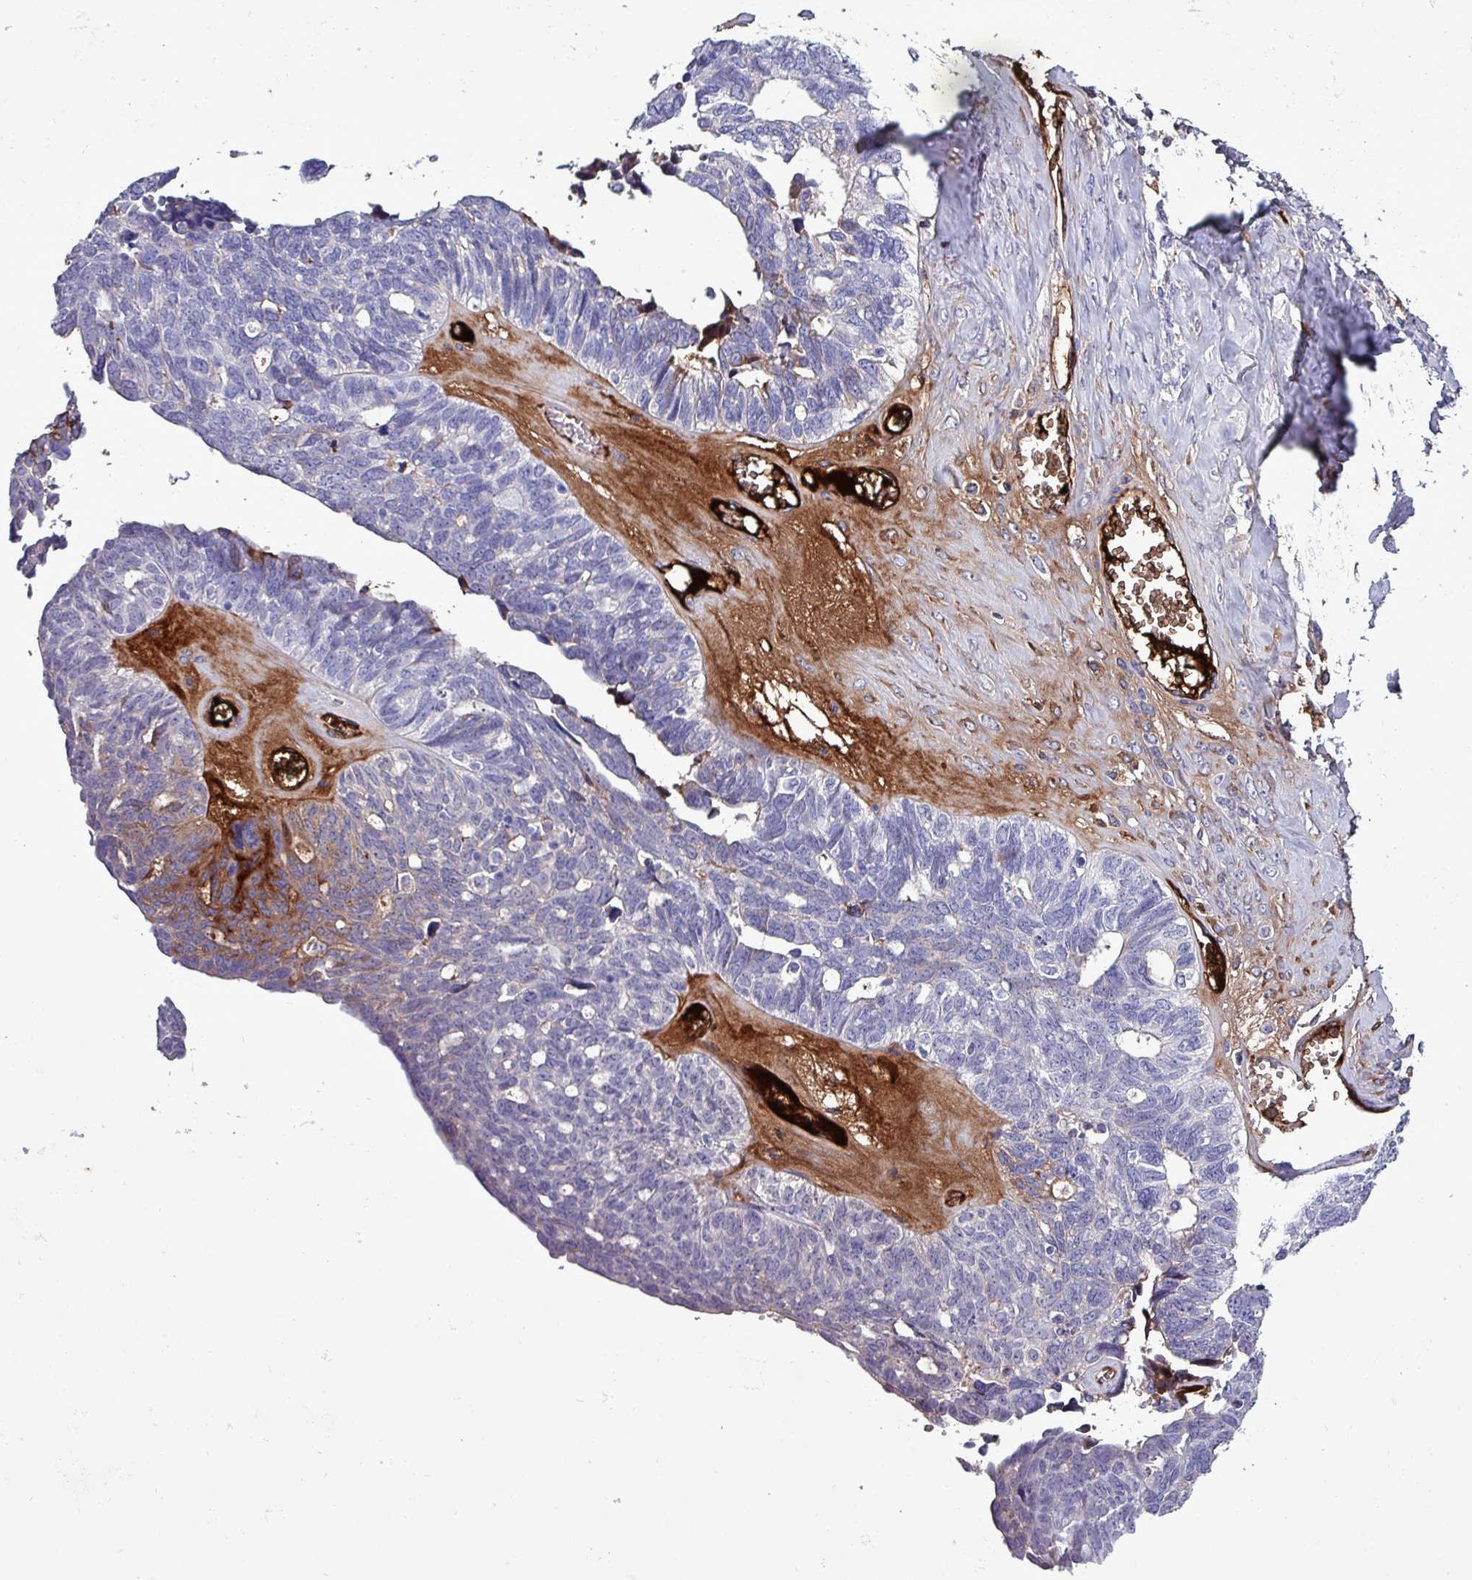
{"staining": {"intensity": "moderate", "quantity": "<25%", "location": "cytoplasmic/membranous"}, "tissue": "ovarian cancer", "cell_type": "Tumor cells", "image_type": "cancer", "snomed": [{"axis": "morphology", "description": "Cystadenocarcinoma, serous, NOS"}, {"axis": "topography", "description": "Ovary"}], "caption": "A micrograph showing moderate cytoplasmic/membranous expression in about <25% of tumor cells in serous cystadenocarcinoma (ovarian), as visualized by brown immunohistochemical staining.", "gene": "HP", "patient": {"sex": "female", "age": 79}}